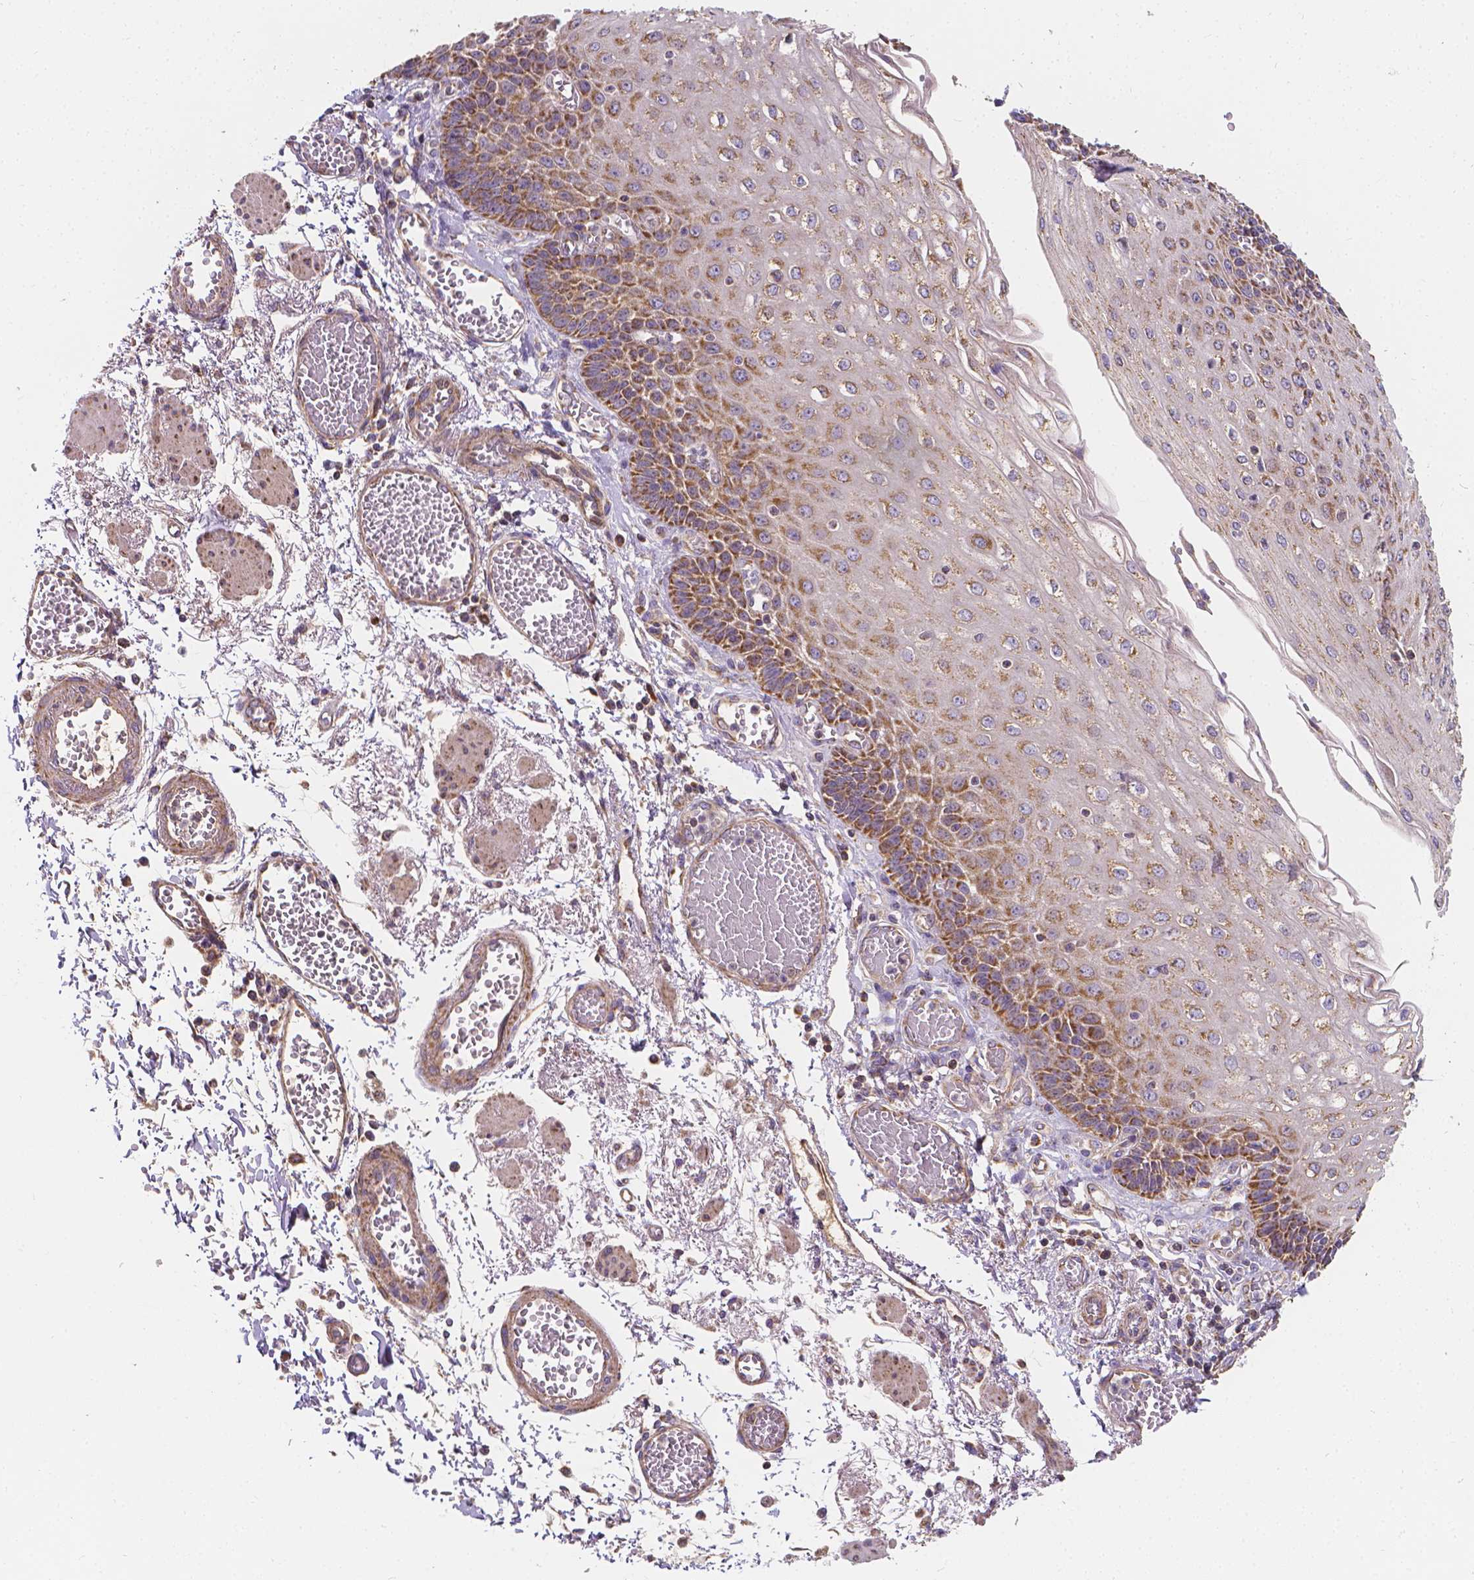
{"staining": {"intensity": "moderate", "quantity": ">75%", "location": "cytoplasmic/membranous"}, "tissue": "esophagus", "cell_type": "Squamous epithelial cells", "image_type": "normal", "snomed": [{"axis": "morphology", "description": "Normal tissue, NOS"}, {"axis": "morphology", "description": "Adenocarcinoma, NOS"}, {"axis": "topography", "description": "Esophagus"}], "caption": "Immunohistochemistry photomicrograph of benign esophagus: esophagus stained using immunohistochemistry displays medium levels of moderate protein expression localized specifically in the cytoplasmic/membranous of squamous epithelial cells, appearing as a cytoplasmic/membranous brown color.", "gene": "SNCAIP", "patient": {"sex": "male", "age": 81}}